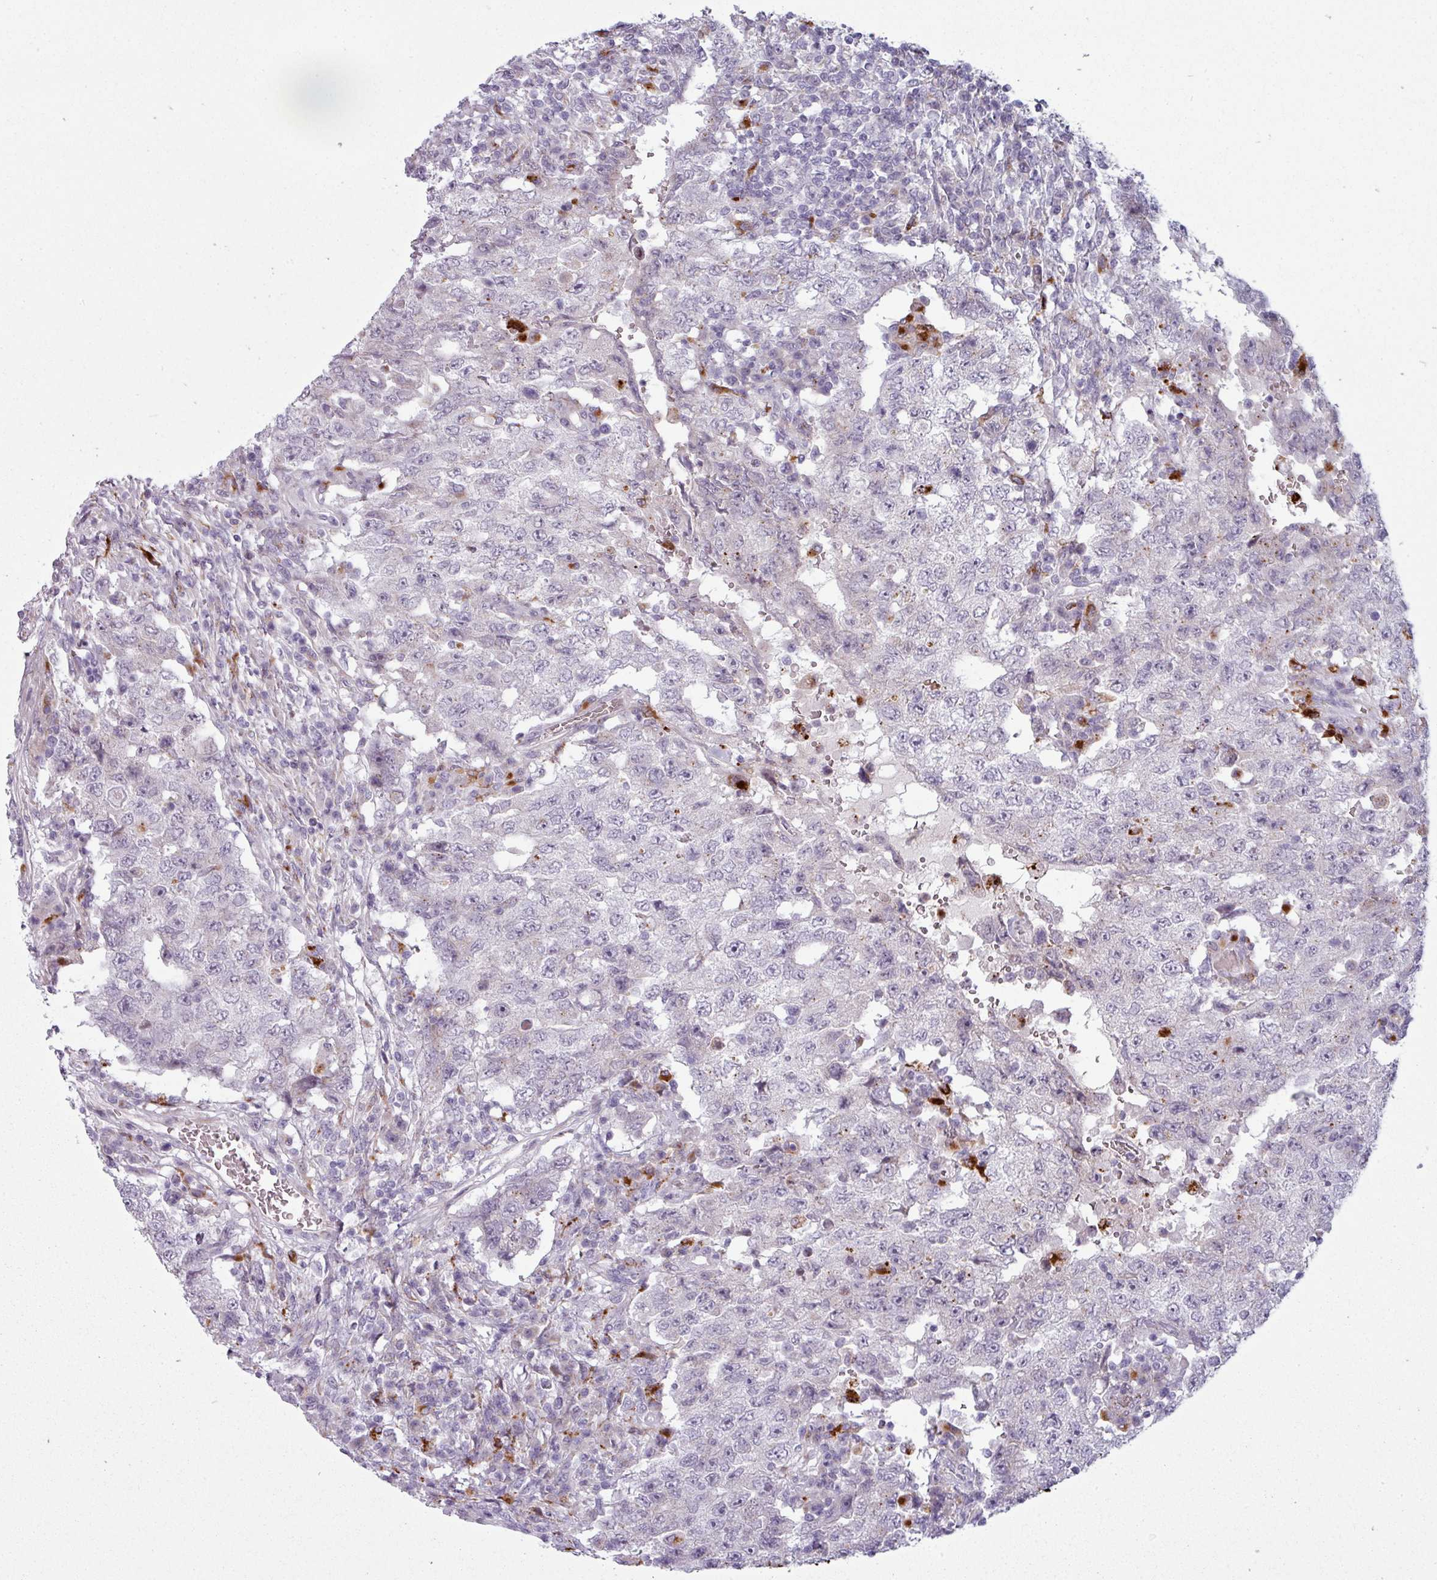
{"staining": {"intensity": "negative", "quantity": "none", "location": "none"}, "tissue": "testis cancer", "cell_type": "Tumor cells", "image_type": "cancer", "snomed": [{"axis": "morphology", "description": "Carcinoma, Embryonal, NOS"}, {"axis": "topography", "description": "Testis"}], "caption": "DAB (3,3'-diaminobenzidine) immunohistochemical staining of human testis cancer shows no significant positivity in tumor cells.", "gene": "MAP7D2", "patient": {"sex": "male", "age": 26}}